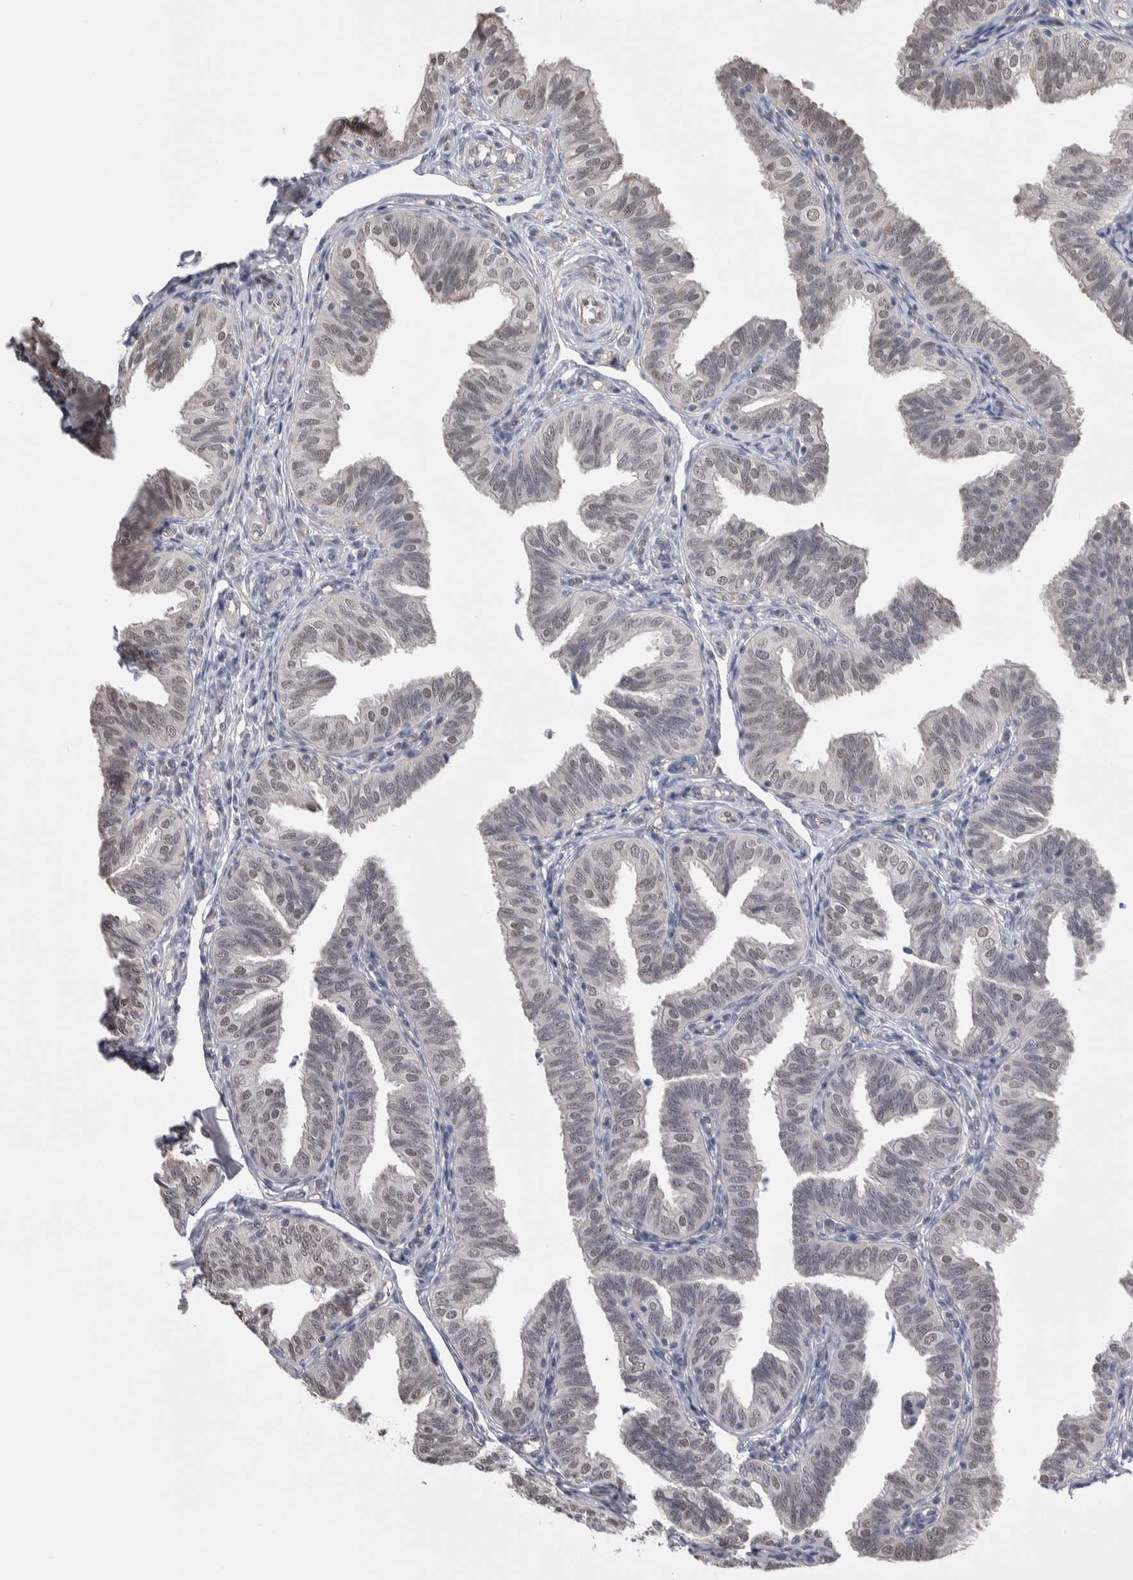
{"staining": {"intensity": "weak", "quantity": "25%-75%", "location": "nuclear"}, "tissue": "fallopian tube", "cell_type": "Glandular cells", "image_type": "normal", "snomed": [{"axis": "morphology", "description": "Normal tissue, NOS"}, {"axis": "topography", "description": "Fallopian tube"}], "caption": "The histopathology image displays immunohistochemical staining of benign fallopian tube. There is weak nuclear expression is present in about 25%-75% of glandular cells.", "gene": "ZBTB49", "patient": {"sex": "female", "age": 35}}